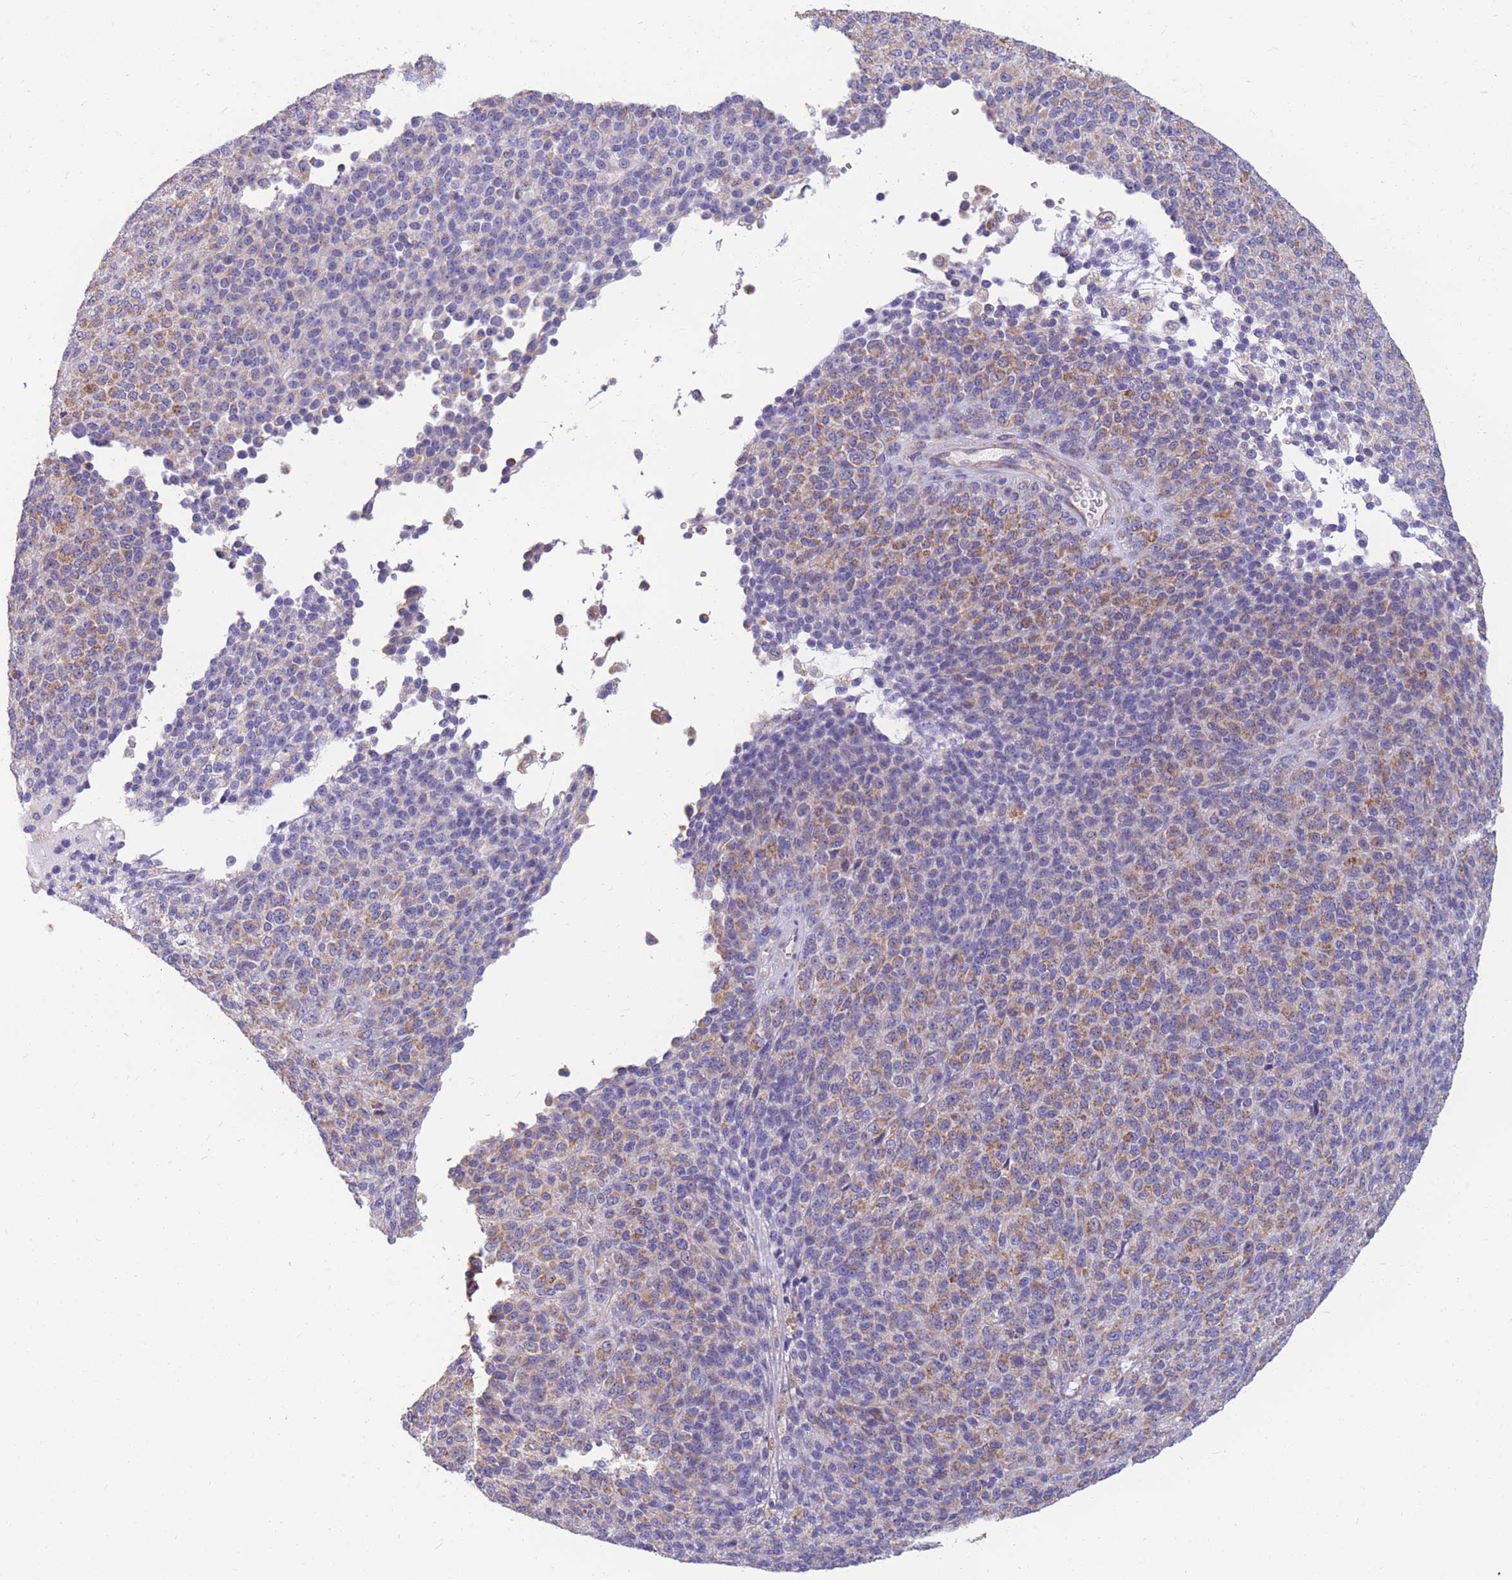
{"staining": {"intensity": "moderate", "quantity": "<25%", "location": "cytoplasmic/membranous"}, "tissue": "melanoma", "cell_type": "Tumor cells", "image_type": "cancer", "snomed": [{"axis": "morphology", "description": "Malignant melanoma, Metastatic site"}, {"axis": "topography", "description": "Brain"}], "caption": "Human malignant melanoma (metastatic site) stained with a protein marker demonstrates moderate staining in tumor cells.", "gene": "MRPS9", "patient": {"sex": "female", "age": 56}}